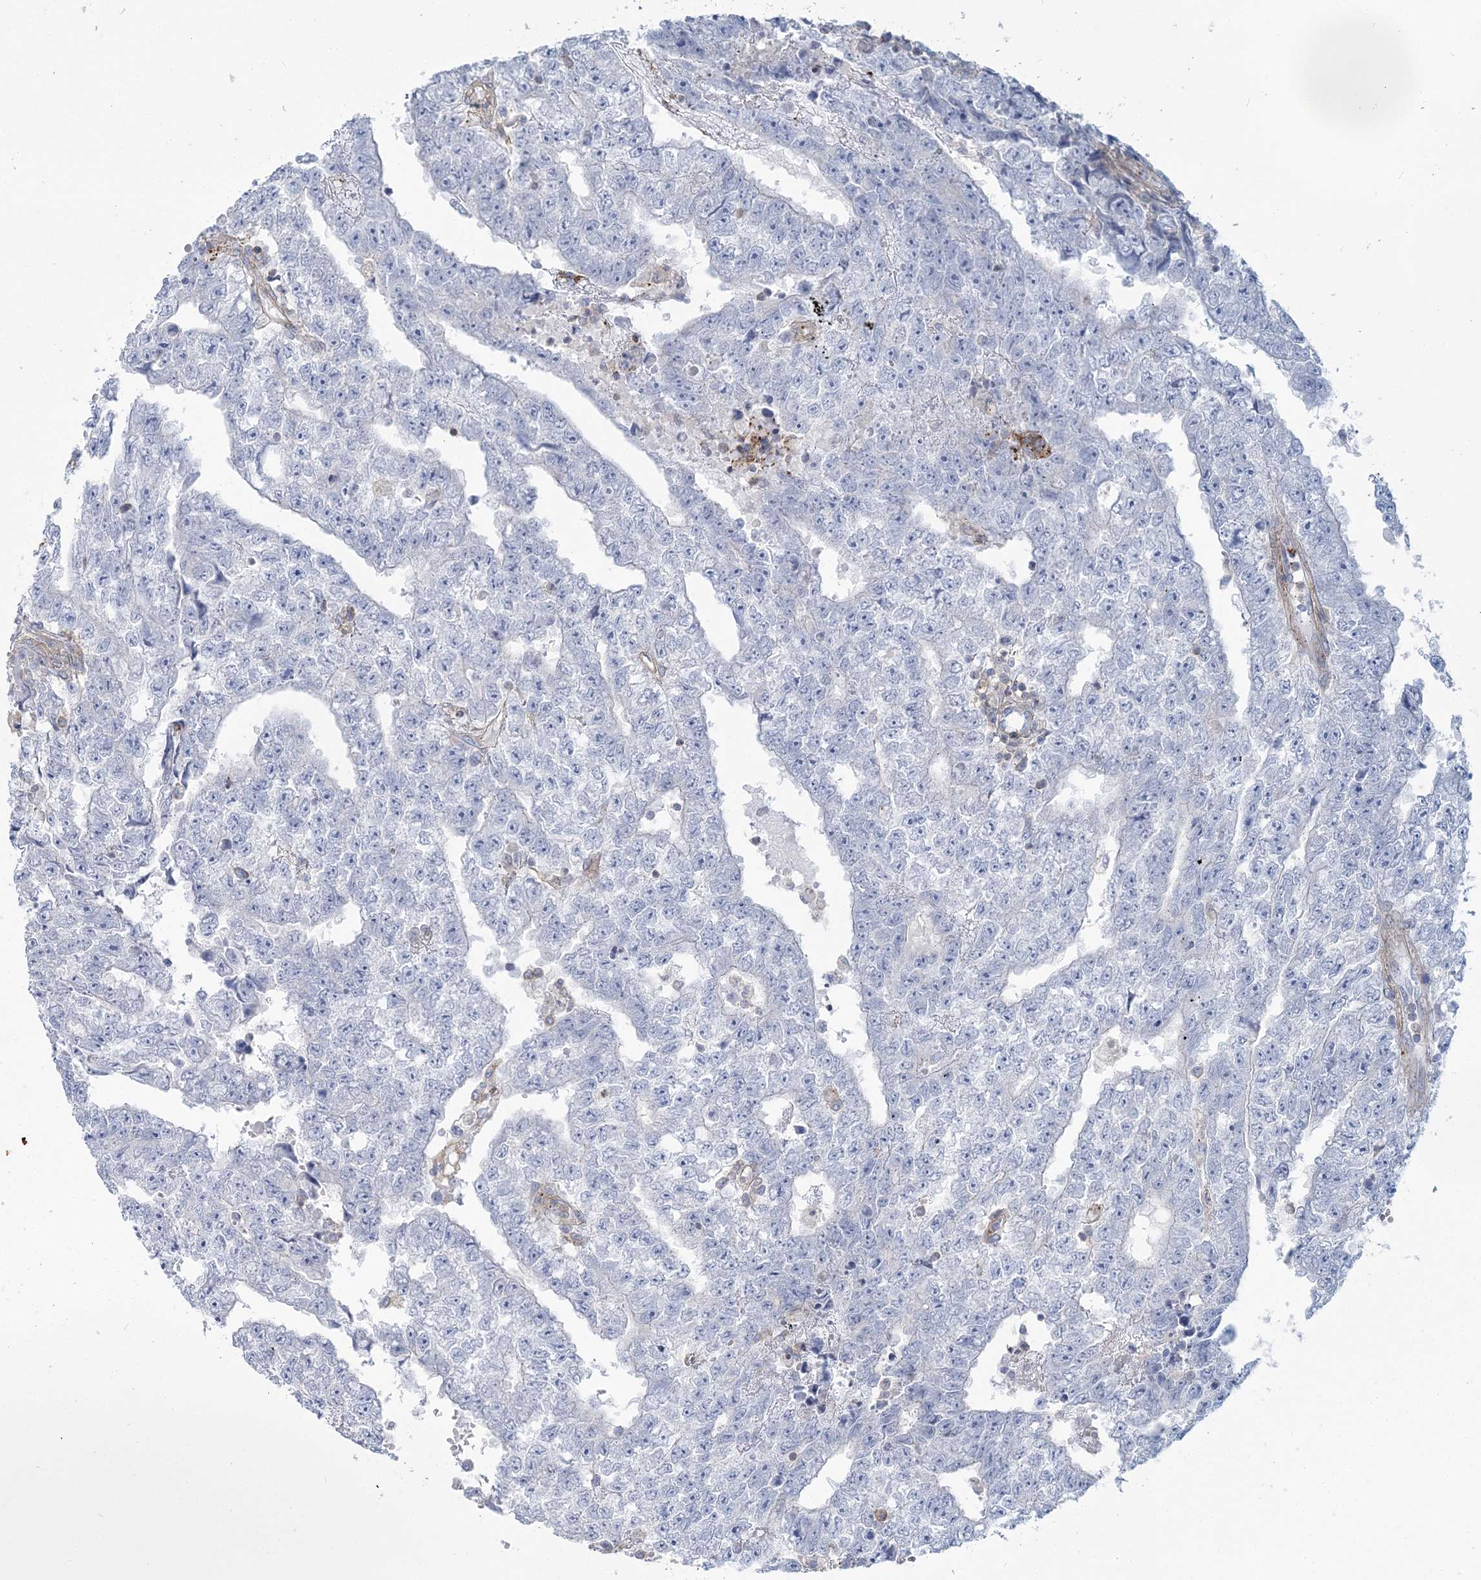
{"staining": {"intensity": "negative", "quantity": "none", "location": "none"}, "tissue": "testis cancer", "cell_type": "Tumor cells", "image_type": "cancer", "snomed": [{"axis": "morphology", "description": "Carcinoma, Embryonal, NOS"}, {"axis": "topography", "description": "Testis"}], "caption": "A micrograph of testis embryonal carcinoma stained for a protein displays no brown staining in tumor cells.", "gene": "CUEDC2", "patient": {"sex": "male", "age": 25}}